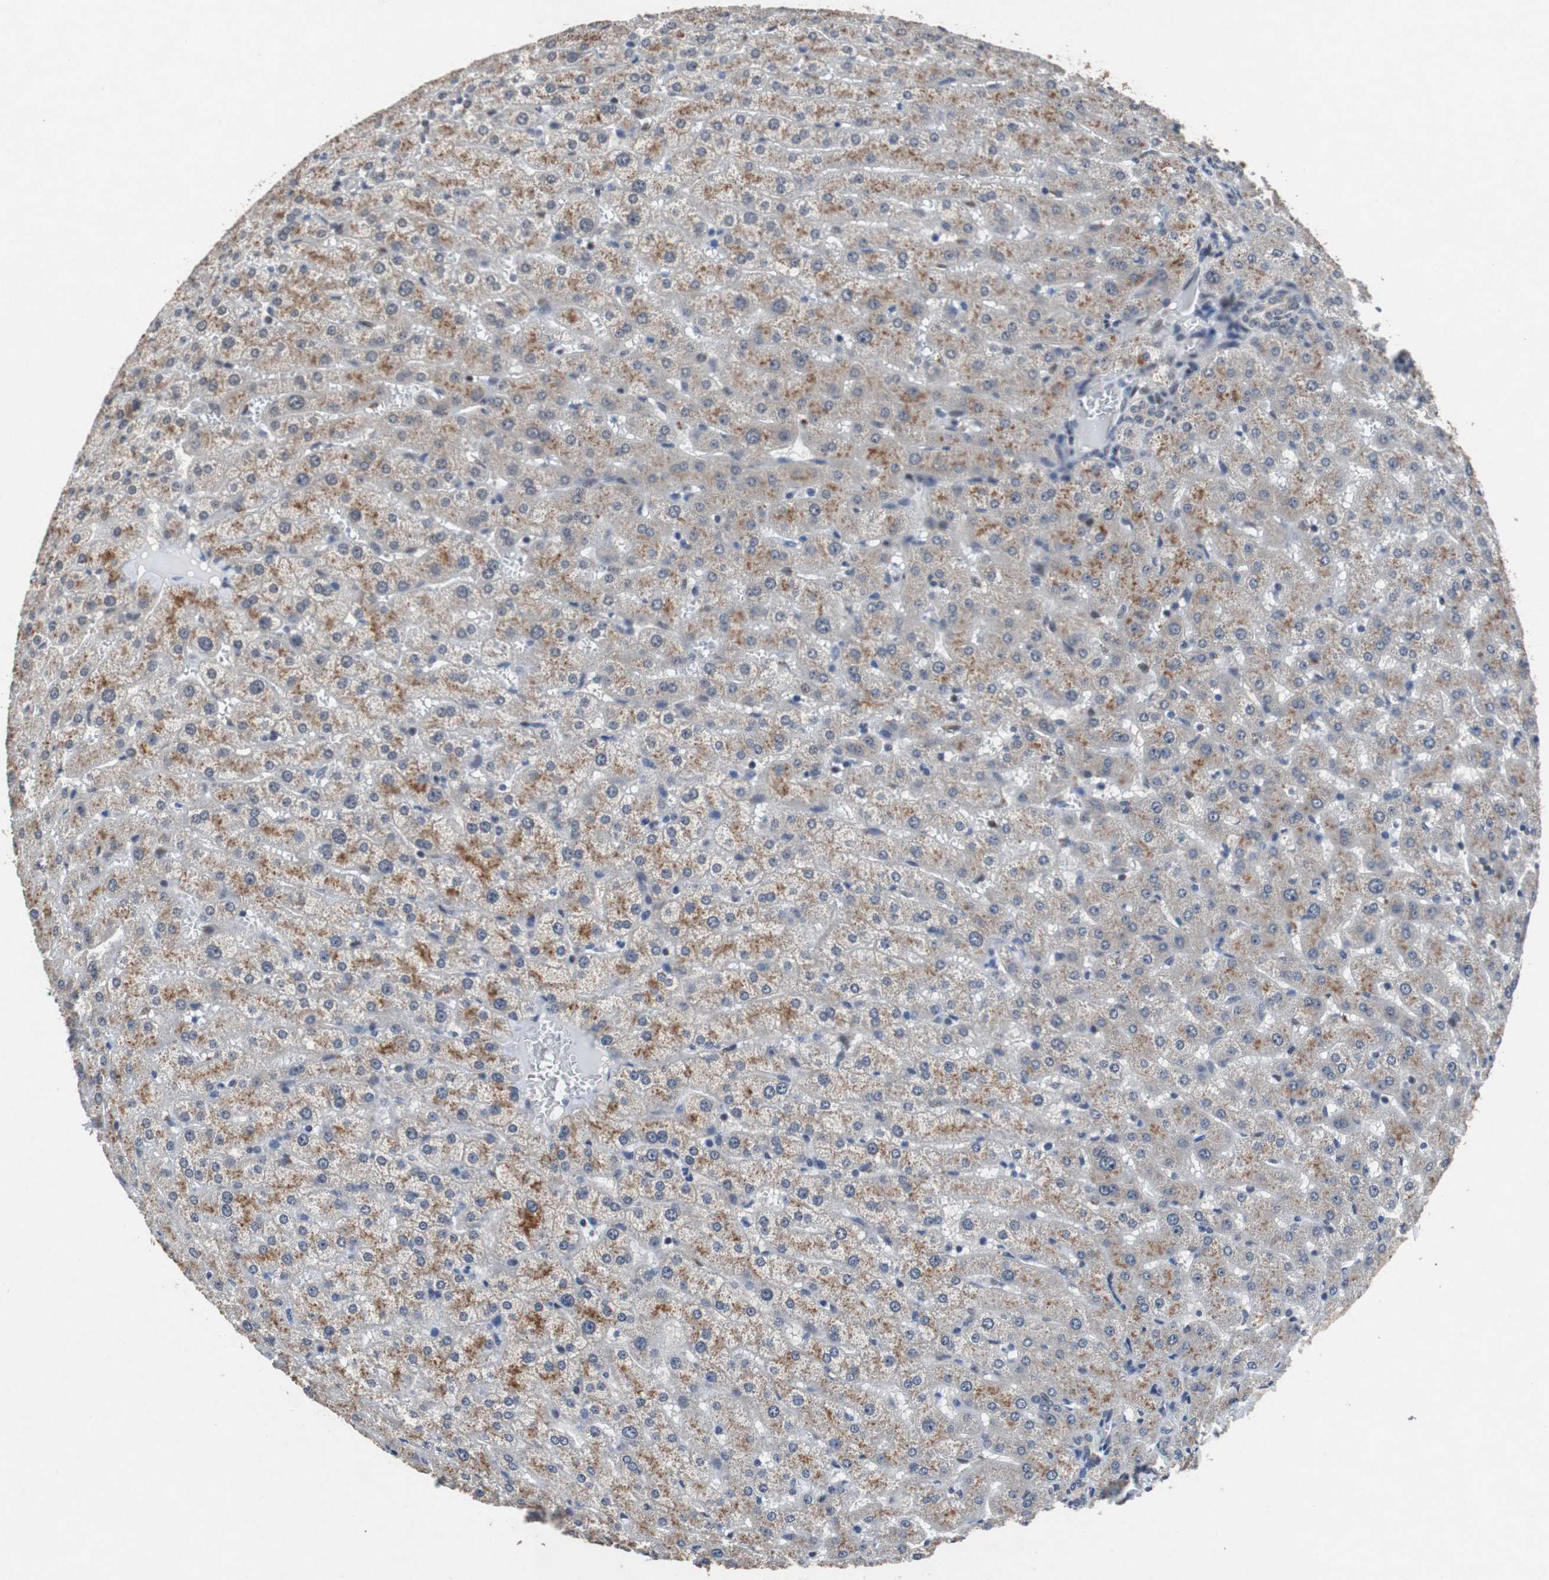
{"staining": {"intensity": "weak", "quantity": "25%-75%", "location": "cytoplasmic/membranous"}, "tissue": "liver", "cell_type": "Cholangiocytes", "image_type": "normal", "snomed": [{"axis": "morphology", "description": "Normal tissue, NOS"}, {"axis": "morphology", "description": "Fibrosis, NOS"}, {"axis": "topography", "description": "Liver"}], "caption": "Immunohistochemistry micrograph of unremarkable liver stained for a protein (brown), which demonstrates low levels of weak cytoplasmic/membranous positivity in about 25%-75% of cholangiocytes.", "gene": "TP63", "patient": {"sex": "female", "age": 29}}